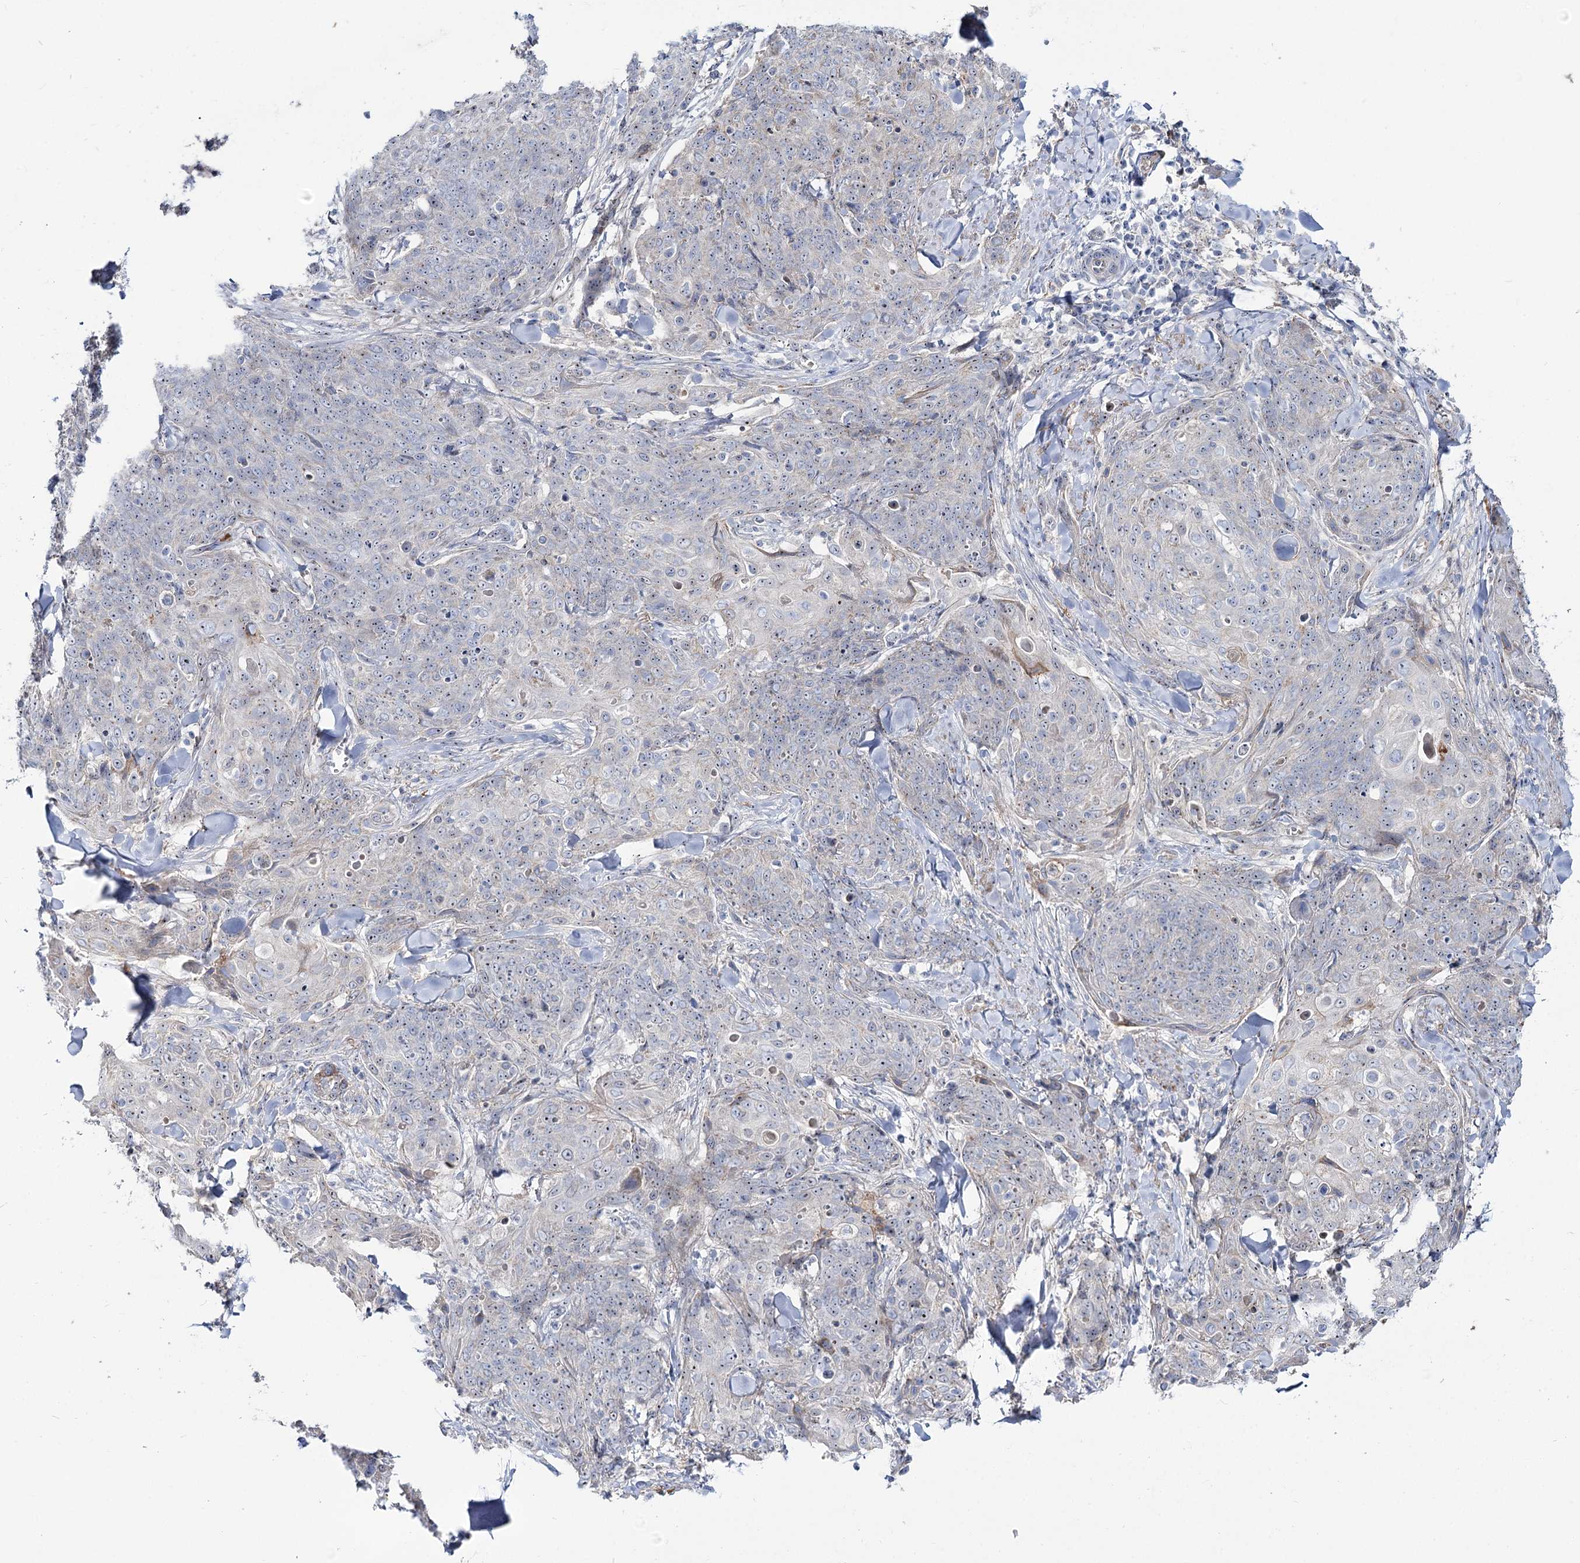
{"staining": {"intensity": "weak", "quantity": "<25%", "location": "cytoplasmic/membranous,nuclear"}, "tissue": "skin cancer", "cell_type": "Tumor cells", "image_type": "cancer", "snomed": [{"axis": "morphology", "description": "Squamous cell carcinoma, NOS"}, {"axis": "topography", "description": "Skin"}, {"axis": "topography", "description": "Vulva"}], "caption": "This is a histopathology image of IHC staining of skin cancer (squamous cell carcinoma), which shows no expression in tumor cells.", "gene": "SUOX", "patient": {"sex": "female", "age": 85}}